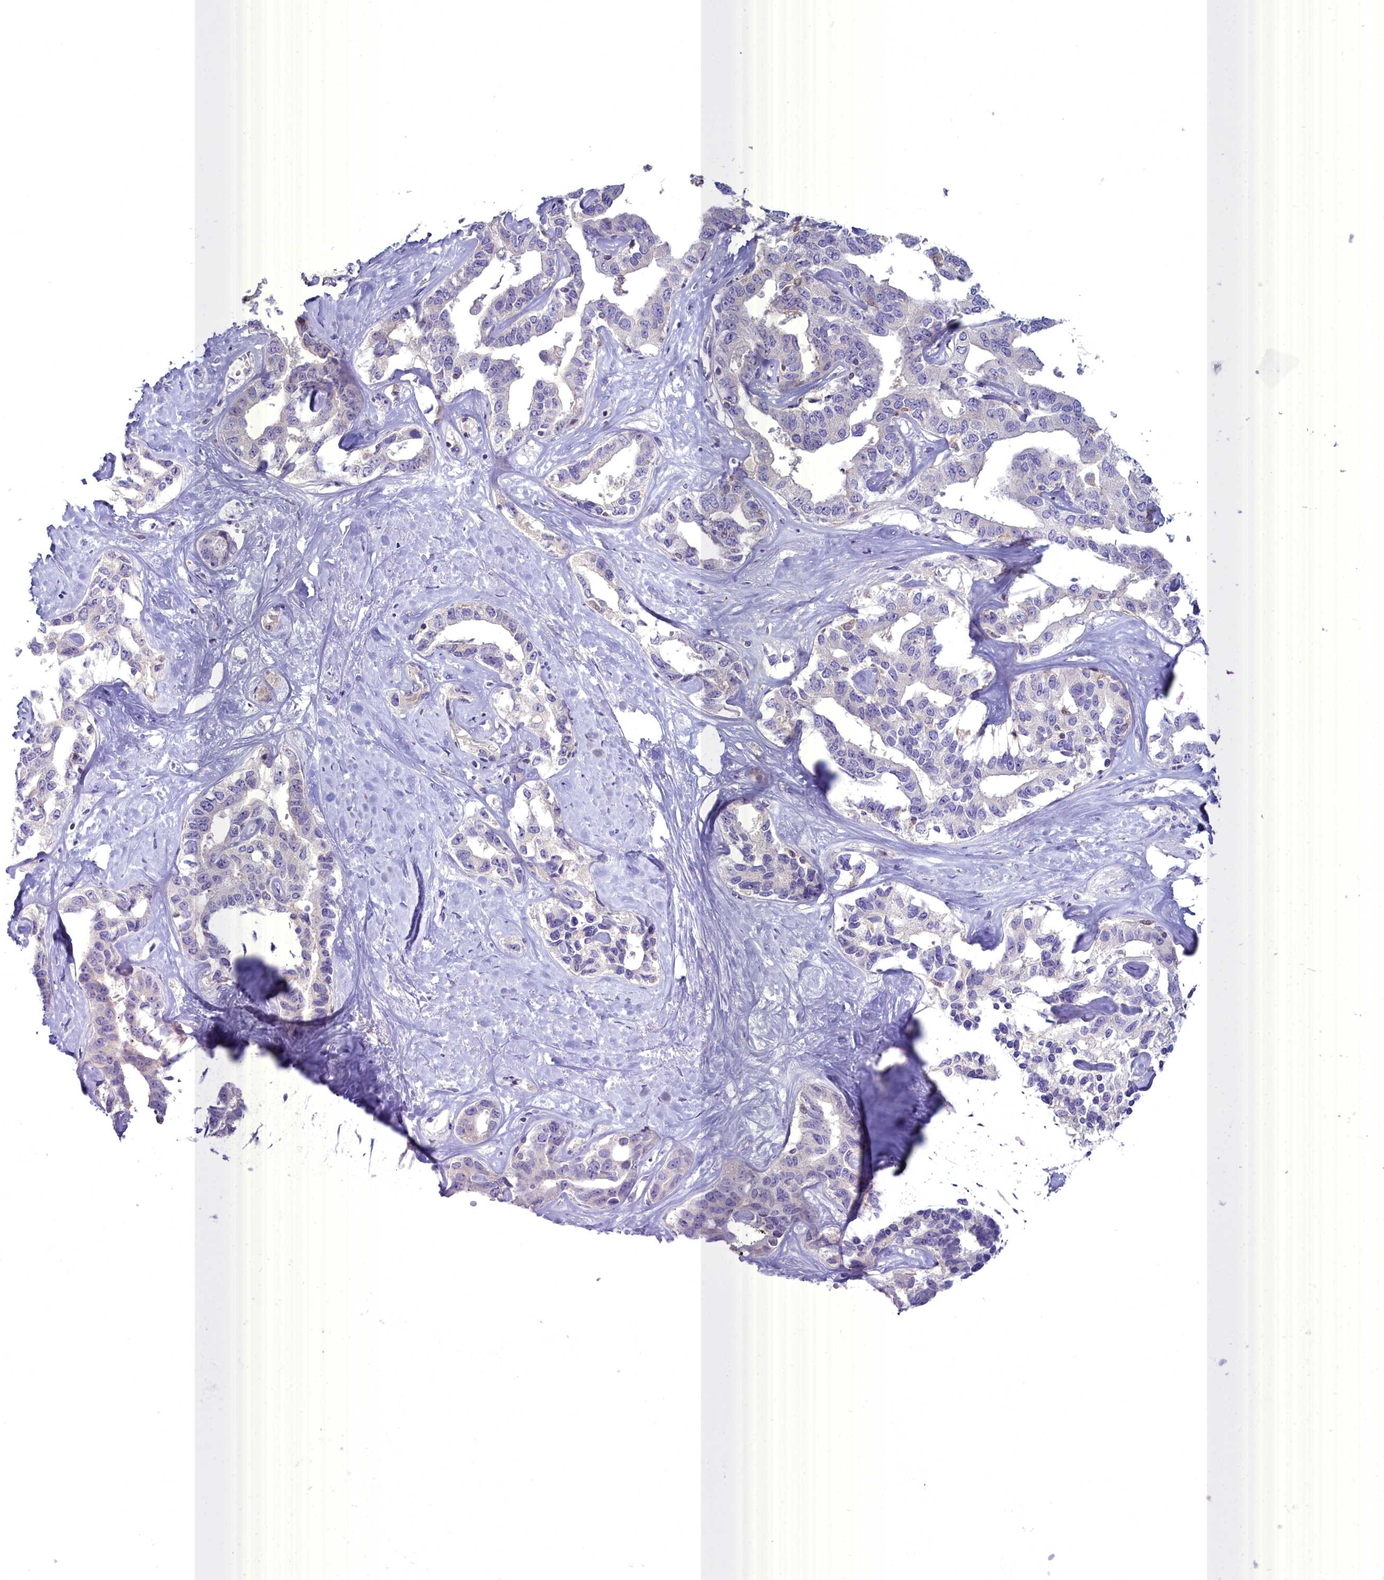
{"staining": {"intensity": "negative", "quantity": "none", "location": "none"}, "tissue": "liver cancer", "cell_type": "Tumor cells", "image_type": "cancer", "snomed": [{"axis": "morphology", "description": "Cholangiocarcinoma"}, {"axis": "topography", "description": "Liver"}], "caption": "The image demonstrates no significant expression in tumor cells of liver cancer (cholangiocarcinoma).", "gene": "BLNK", "patient": {"sex": "male", "age": 59}}